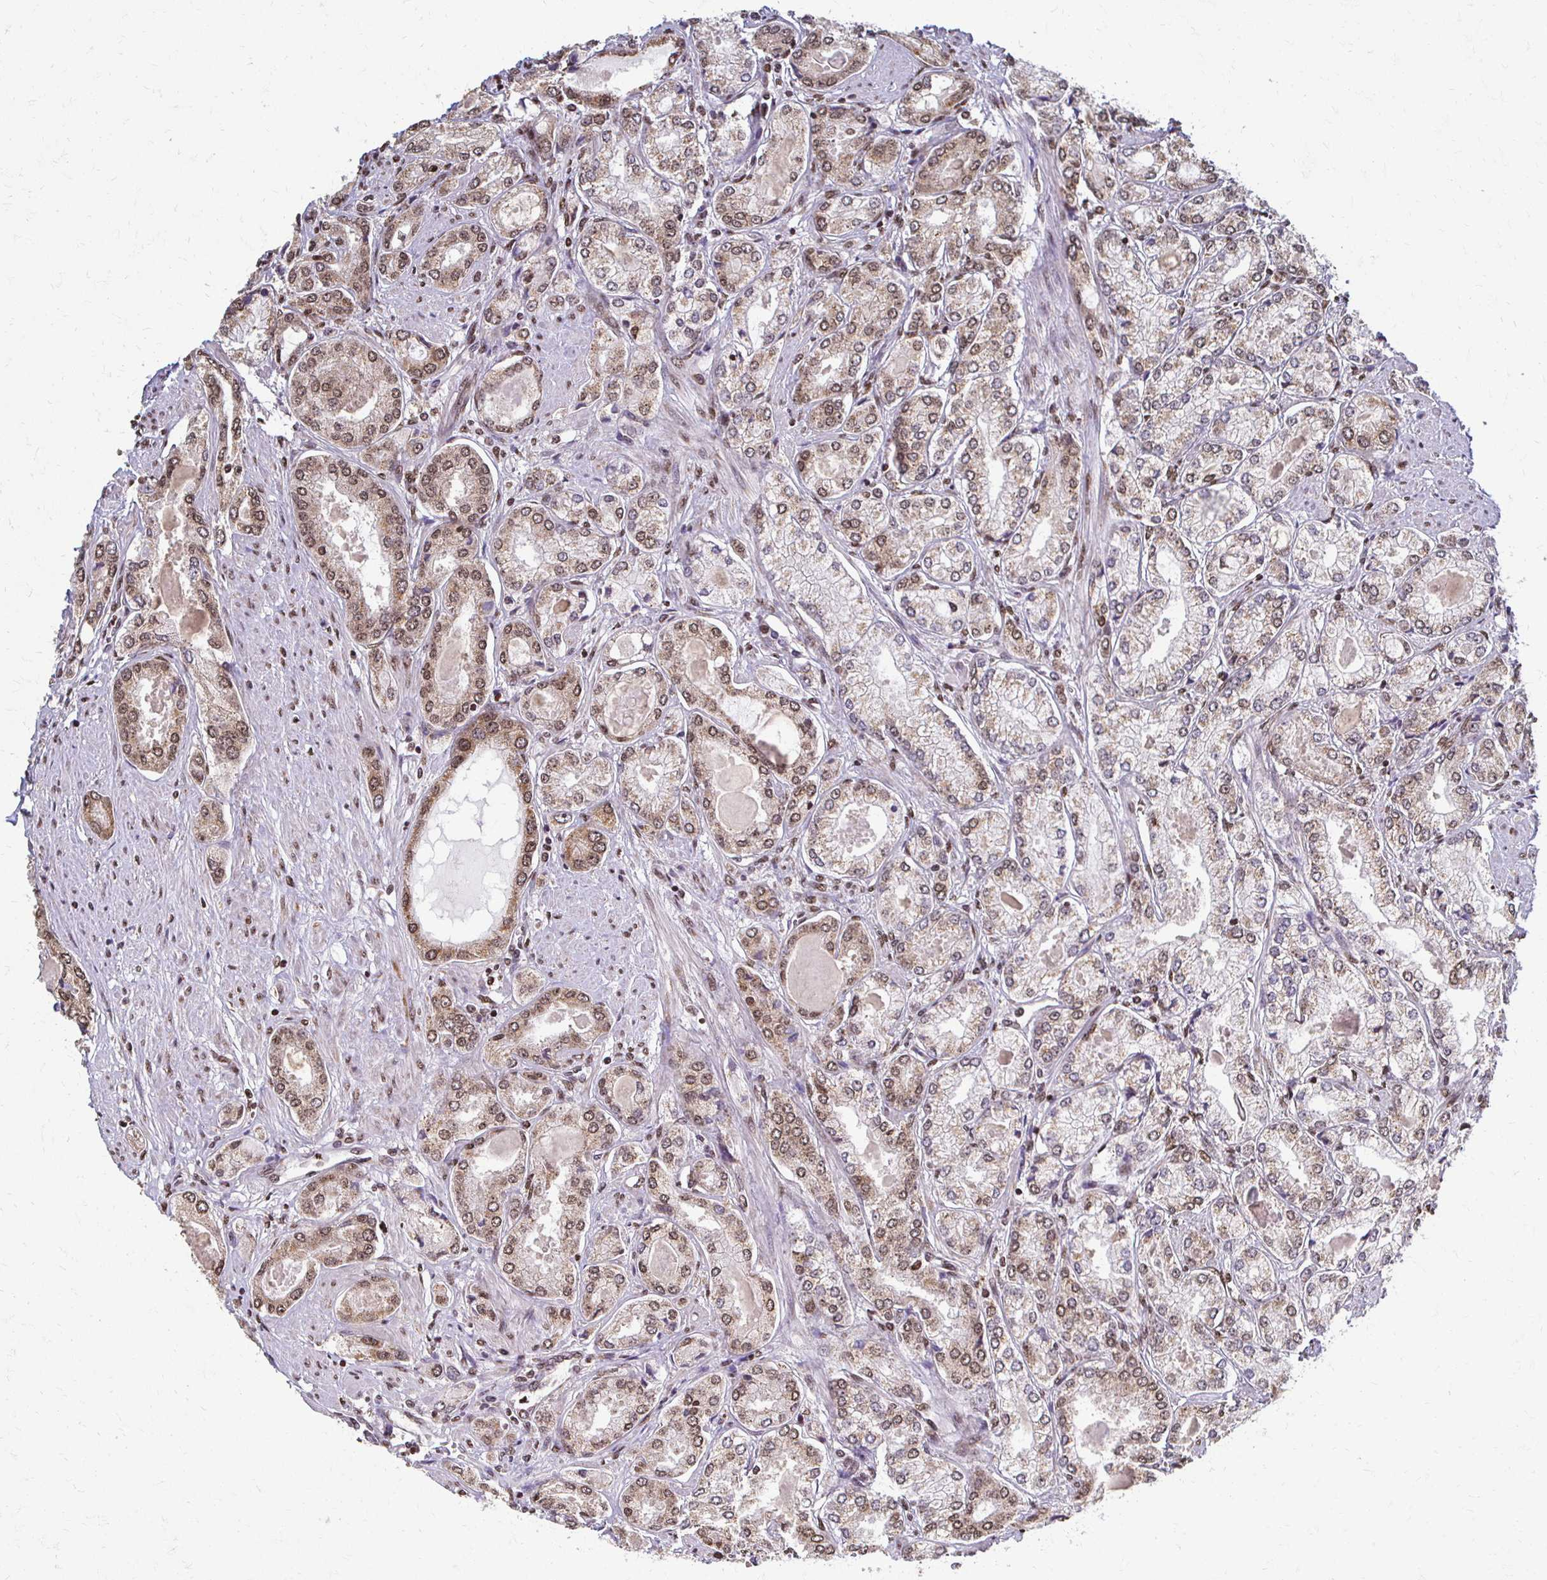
{"staining": {"intensity": "moderate", "quantity": ">75%", "location": "nuclear"}, "tissue": "prostate cancer", "cell_type": "Tumor cells", "image_type": "cancer", "snomed": [{"axis": "morphology", "description": "Adenocarcinoma, High grade"}, {"axis": "topography", "description": "Prostate"}], "caption": "Moderate nuclear staining is identified in approximately >75% of tumor cells in adenocarcinoma (high-grade) (prostate).", "gene": "HOXA9", "patient": {"sex": "male", "age": 68}}